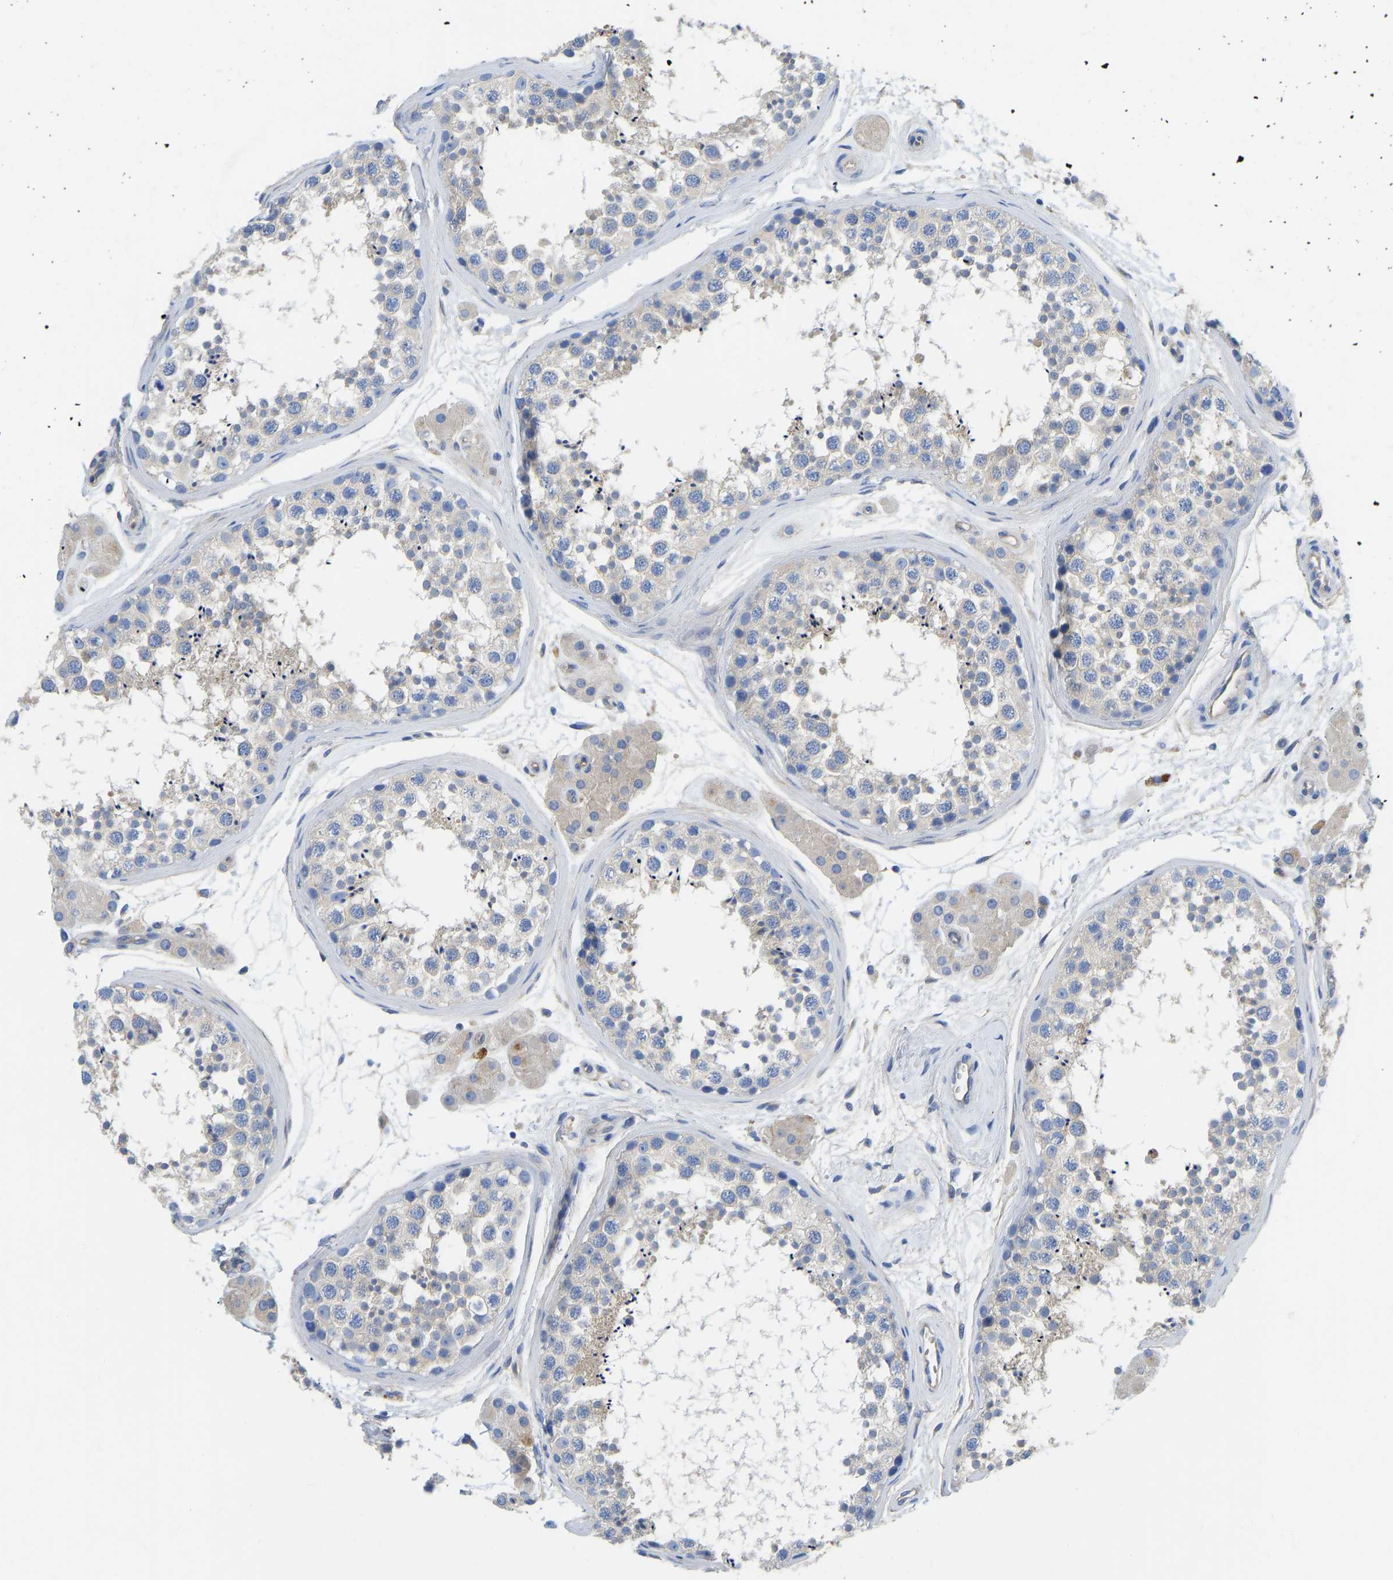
{"staining": {"intensity": "weak", "quantity": "<25%", "location": "cytoplasmic/membranous"}, "tissue": "testis", "cell_type": "Cells in seminiferous ducts", "image_type": "normal", "snomed": [{"axis": "morphology", "description": "Normal tissue, NOS"}, {"axis": "topography", "description": "Testis"}], "caption": "An immunohistochemistry image of normal testis is shown. There is no staining in cells in seminiferous ducts of testis.", "gene": "CHAD", "patient": {"sex": "male", "age": 56}}